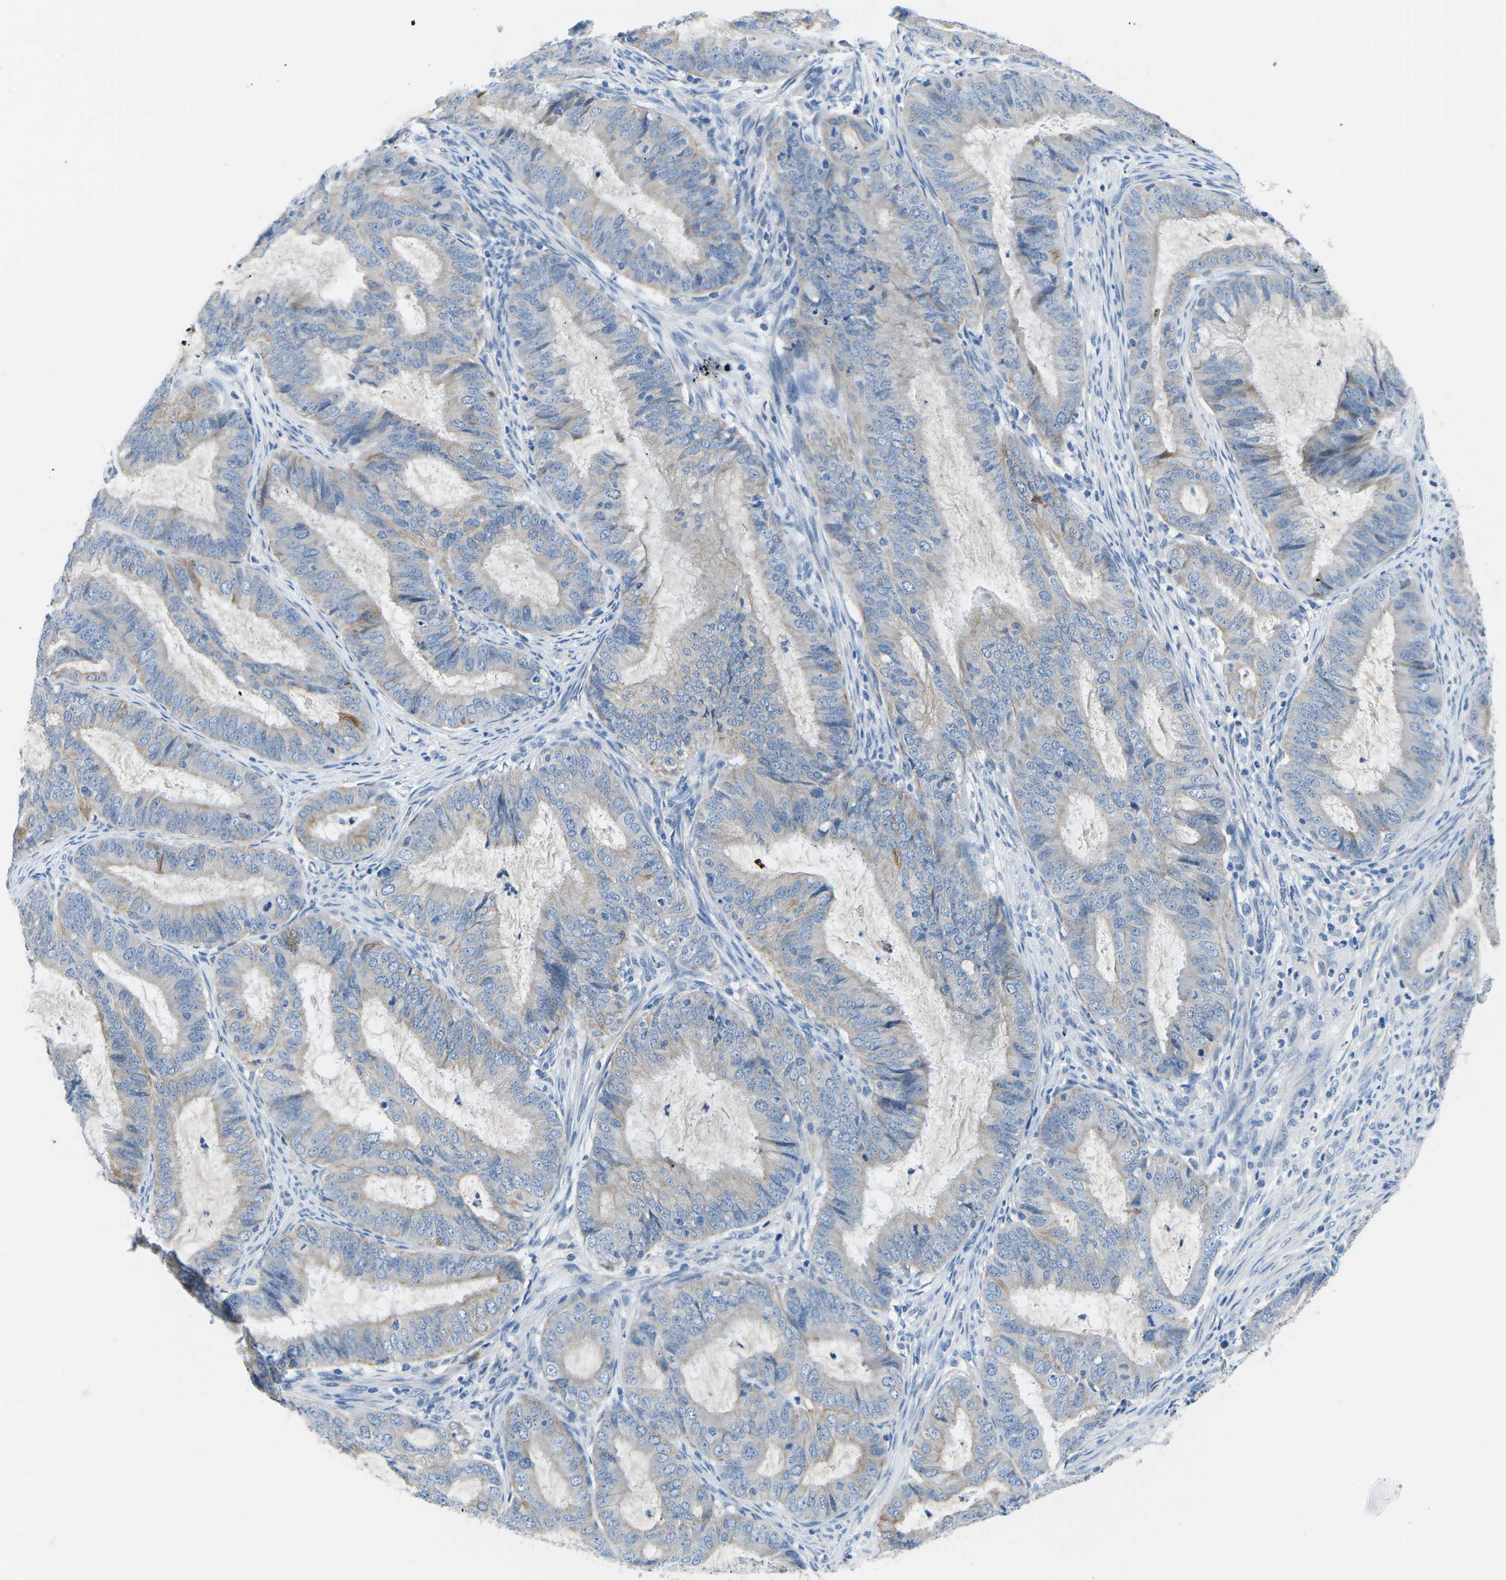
{"staining": {"intensity": "weak", "quantity": "<25%", "location": "cytoplasmic/membranous"}, "tissue": "endometrial cancer", "cell_type": "Tumor cells", "image_type": "cancer", "snomed": [{"axis": "morphology", "description": "Adenocarcinoma, NOS"}, {"axis": "topography", "description": "Endometrium"}], "caption": "Tumor cells are negative for brown protein staining in endometrial cancer (adenocarcinoma). The staining is performed using DAB brown chromogen with nuclei counter-stained in using hematoxylin.", "gene": "TM6SF1", "patient": {"sex": "female", "age": 70}}